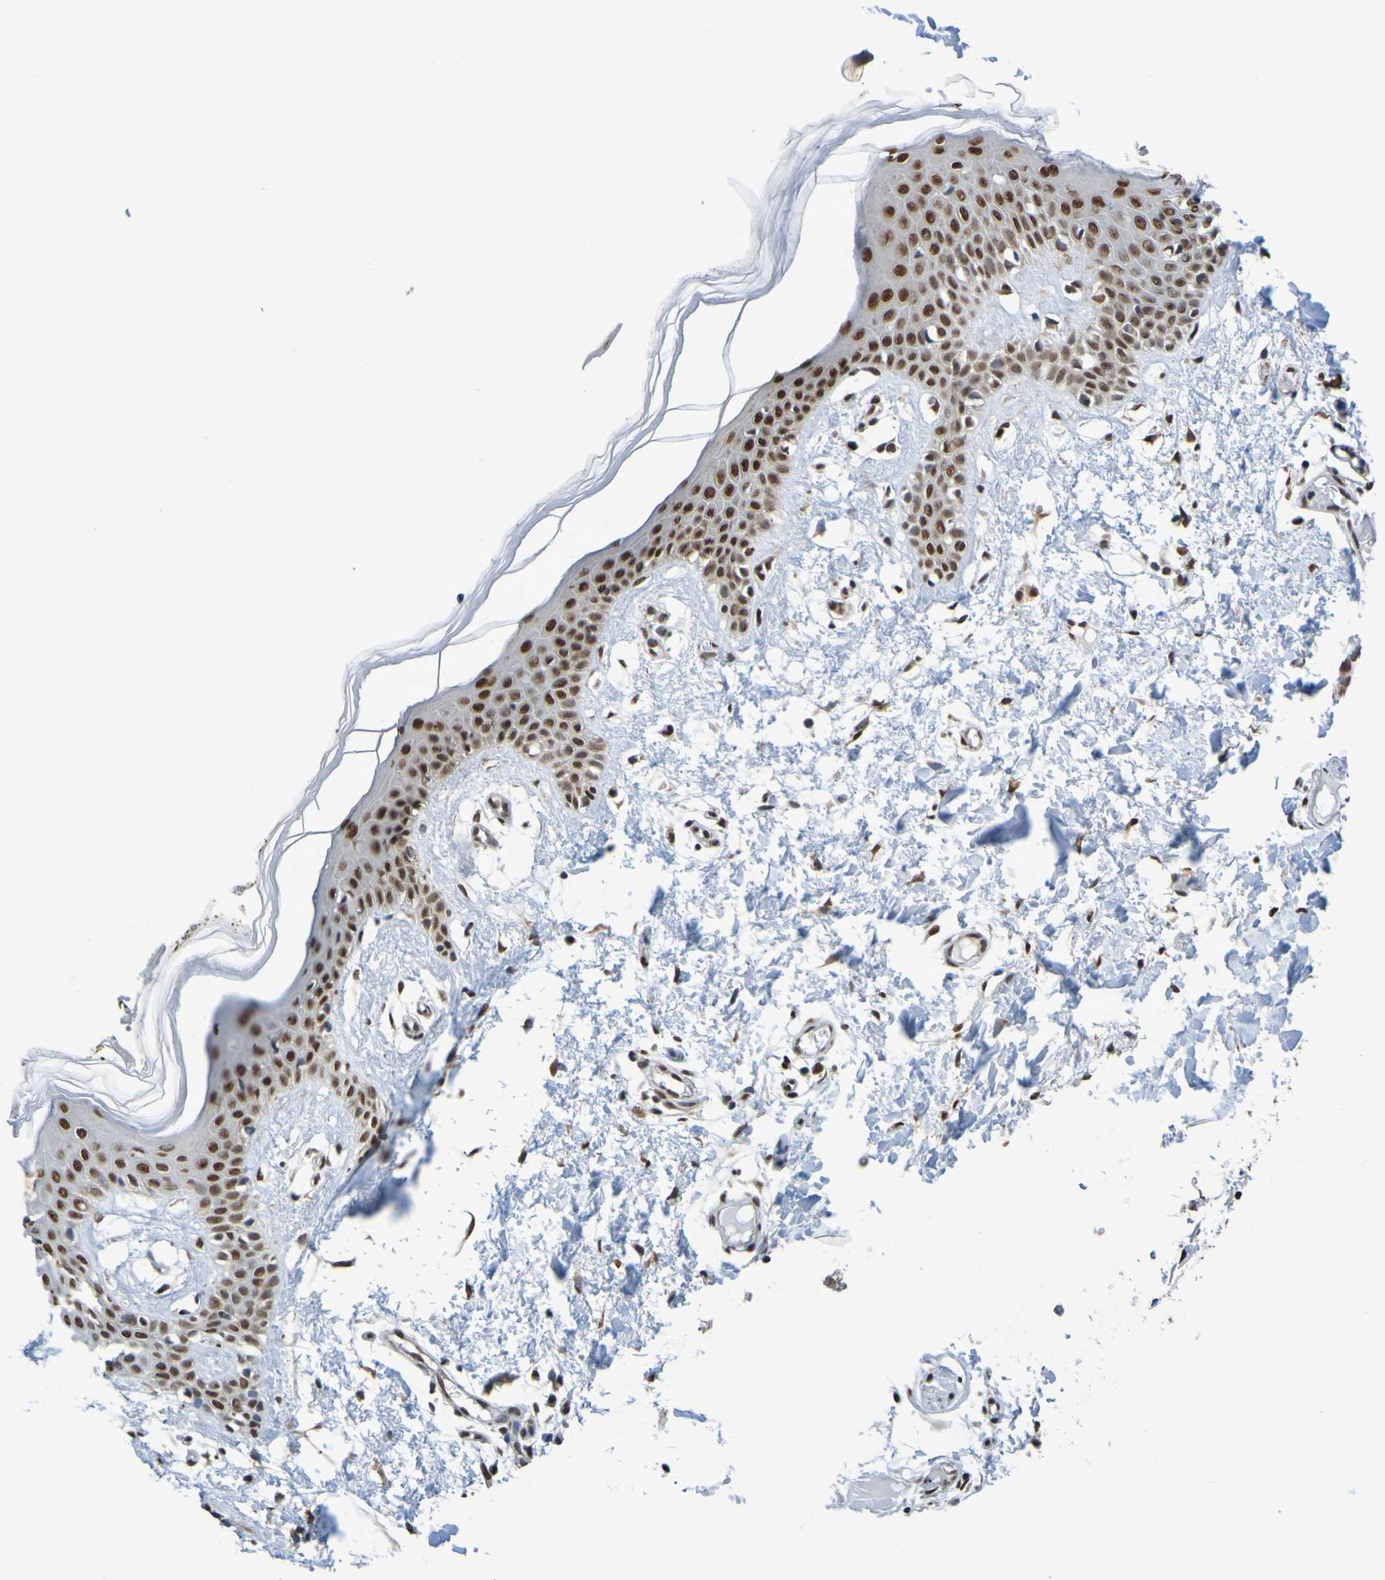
{"staining": {"intensity": "strong", "quantity": ">75%", "location": "nuclear"}, "tissue": "skin", "cell_type": "Fibroblasts", "image_type": "normal", "snomed": [{"axis": "morphology", "description": "Normal tissue, NOS"}, {"axis": "topography", "description": "Skin"}], "caption": "Immunohistochemical staining of unremarkable skin shows >75% levels of strong nuclear protein staining in approximately >75% of fibroblasts.", "gene": "HDAC2", "patient": {"sex": "male", "age": 53}}